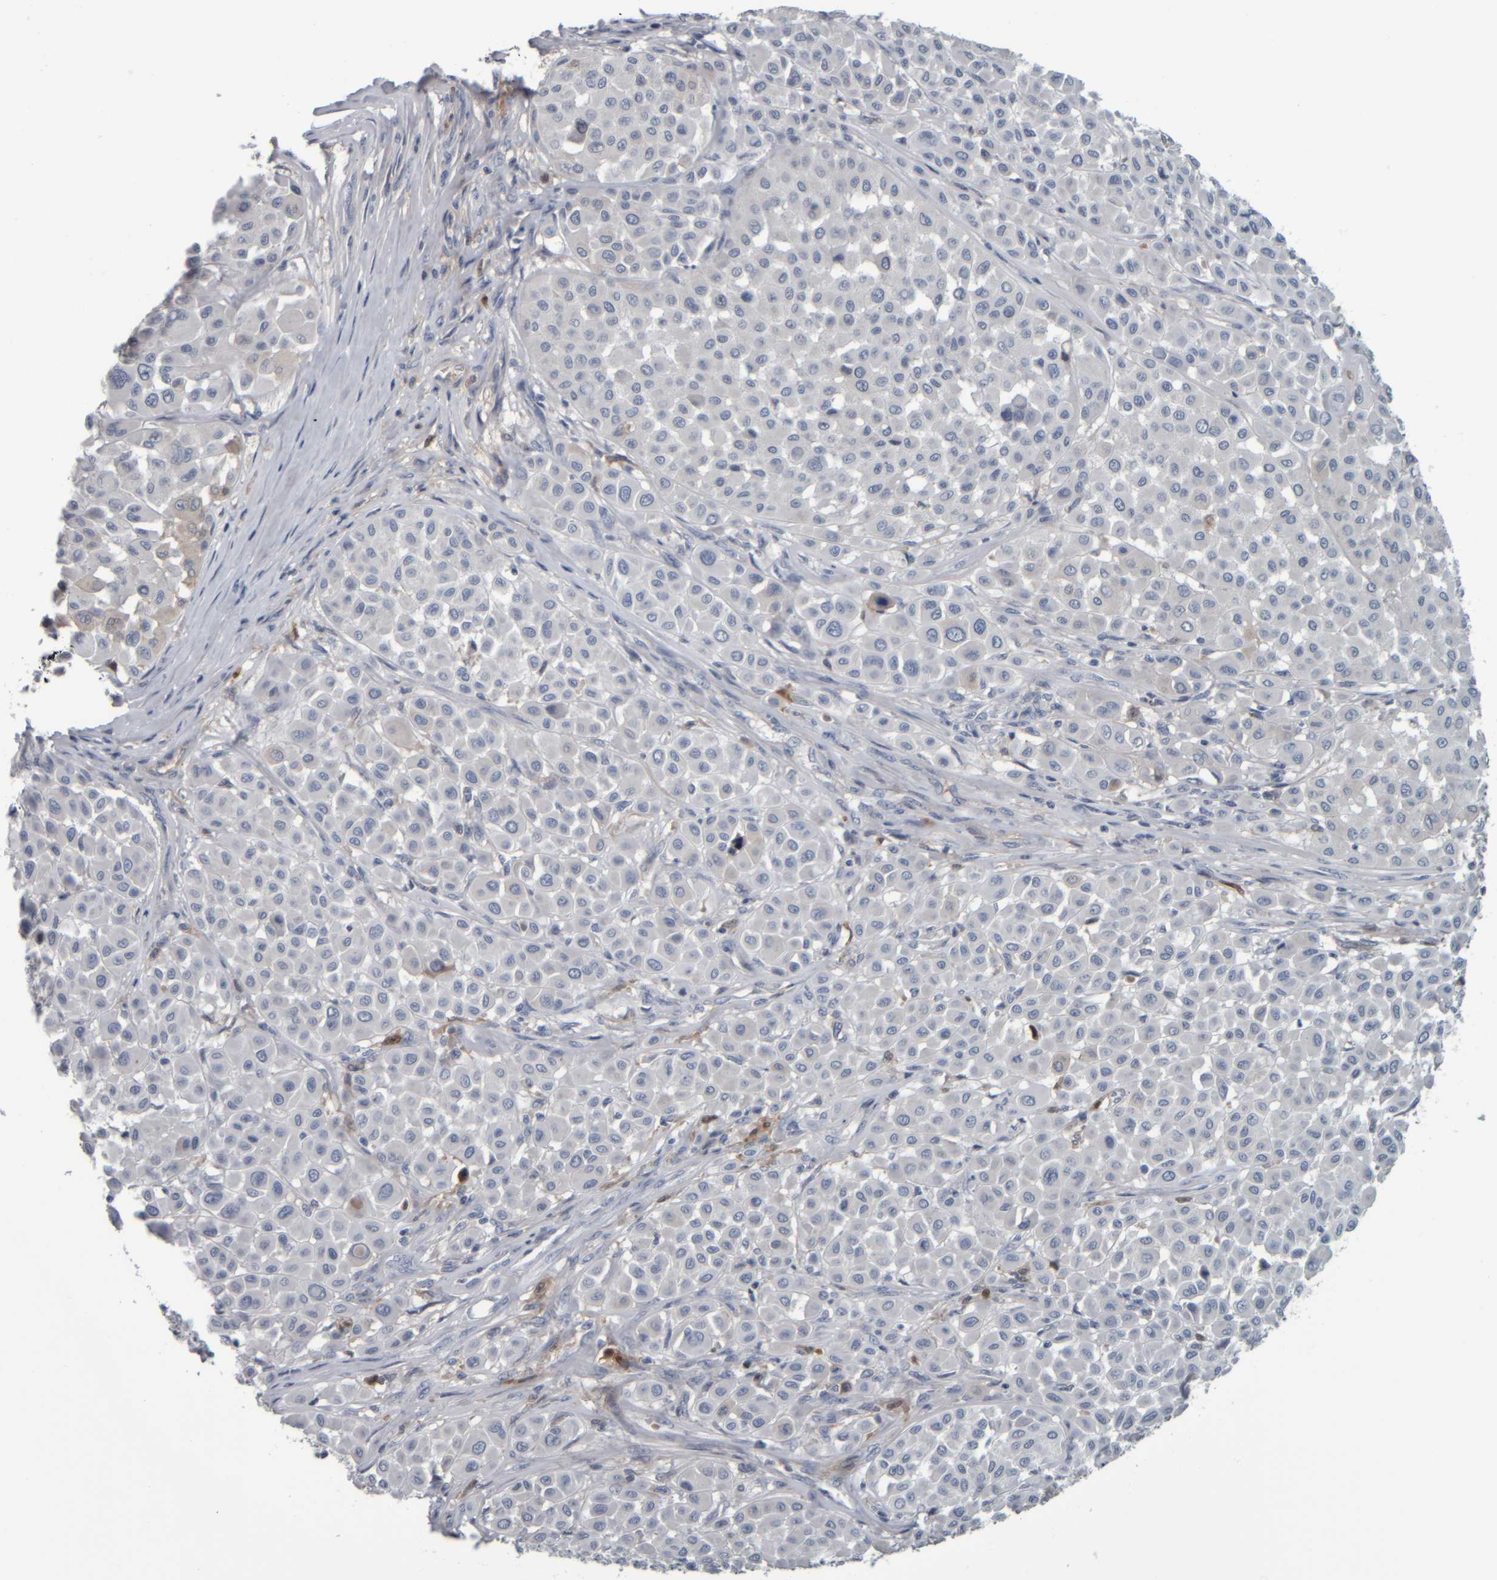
{"staining": {"intensity": "negative", "quantity": "none", "location": "none"}, "tissue": "melanoma", "cell_type": "Tumor cells", "image_type": "cancer", "snomed": [{"axis": "morphology", "description": "Malignant melanoma, Metastatic site"}, {"axis": "topography", "description": "Soft tissue"}], "caption": "Immunohistochemistry (IHC) histopathology image of melanoma stained for a protein (brown), which reveals no expression in tumor cells.", "gene": "CAVIN4", "patient": {"sex": "male", "age": 41}}